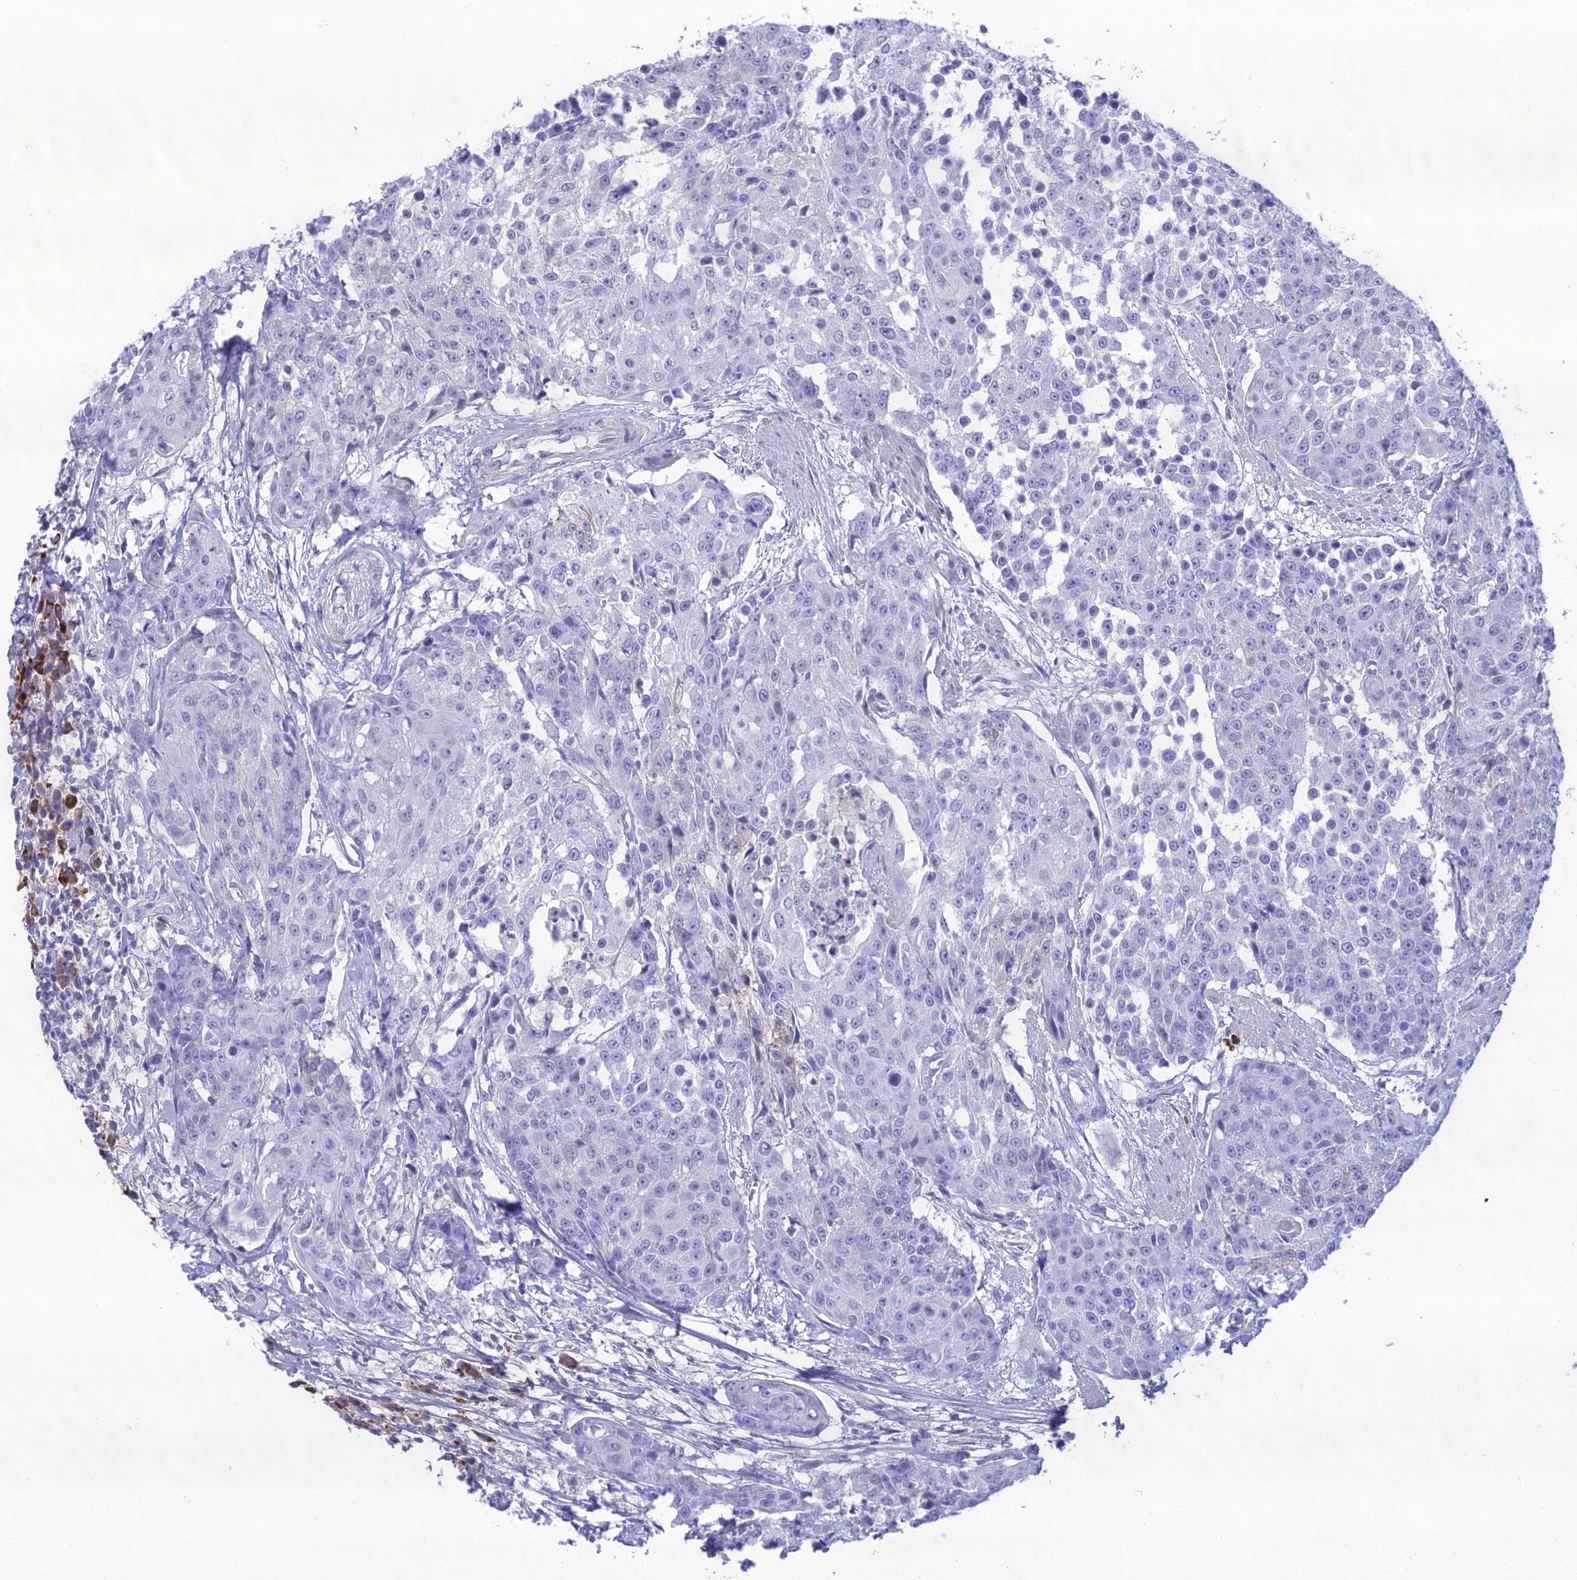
{"staining": {"intensity": "weak", "quantity": "<25%", "location": "cytoplasmic/membranous"}, "tissue": "urothelial cancer", "cell_type": "Tumor cells", "image_type": "cancer", "snomed": [{"axis": "morphology", "description": "Urothelial carcinoma, High grade"}, {"axis": "topography", "description": "Urinary bladder"}], "caption": "Histopathology image shows no significant protein staining in tumor cells of urothelial cancer.", "gene": "CRB2", "patient": {"sex": "female", "age": 63}}